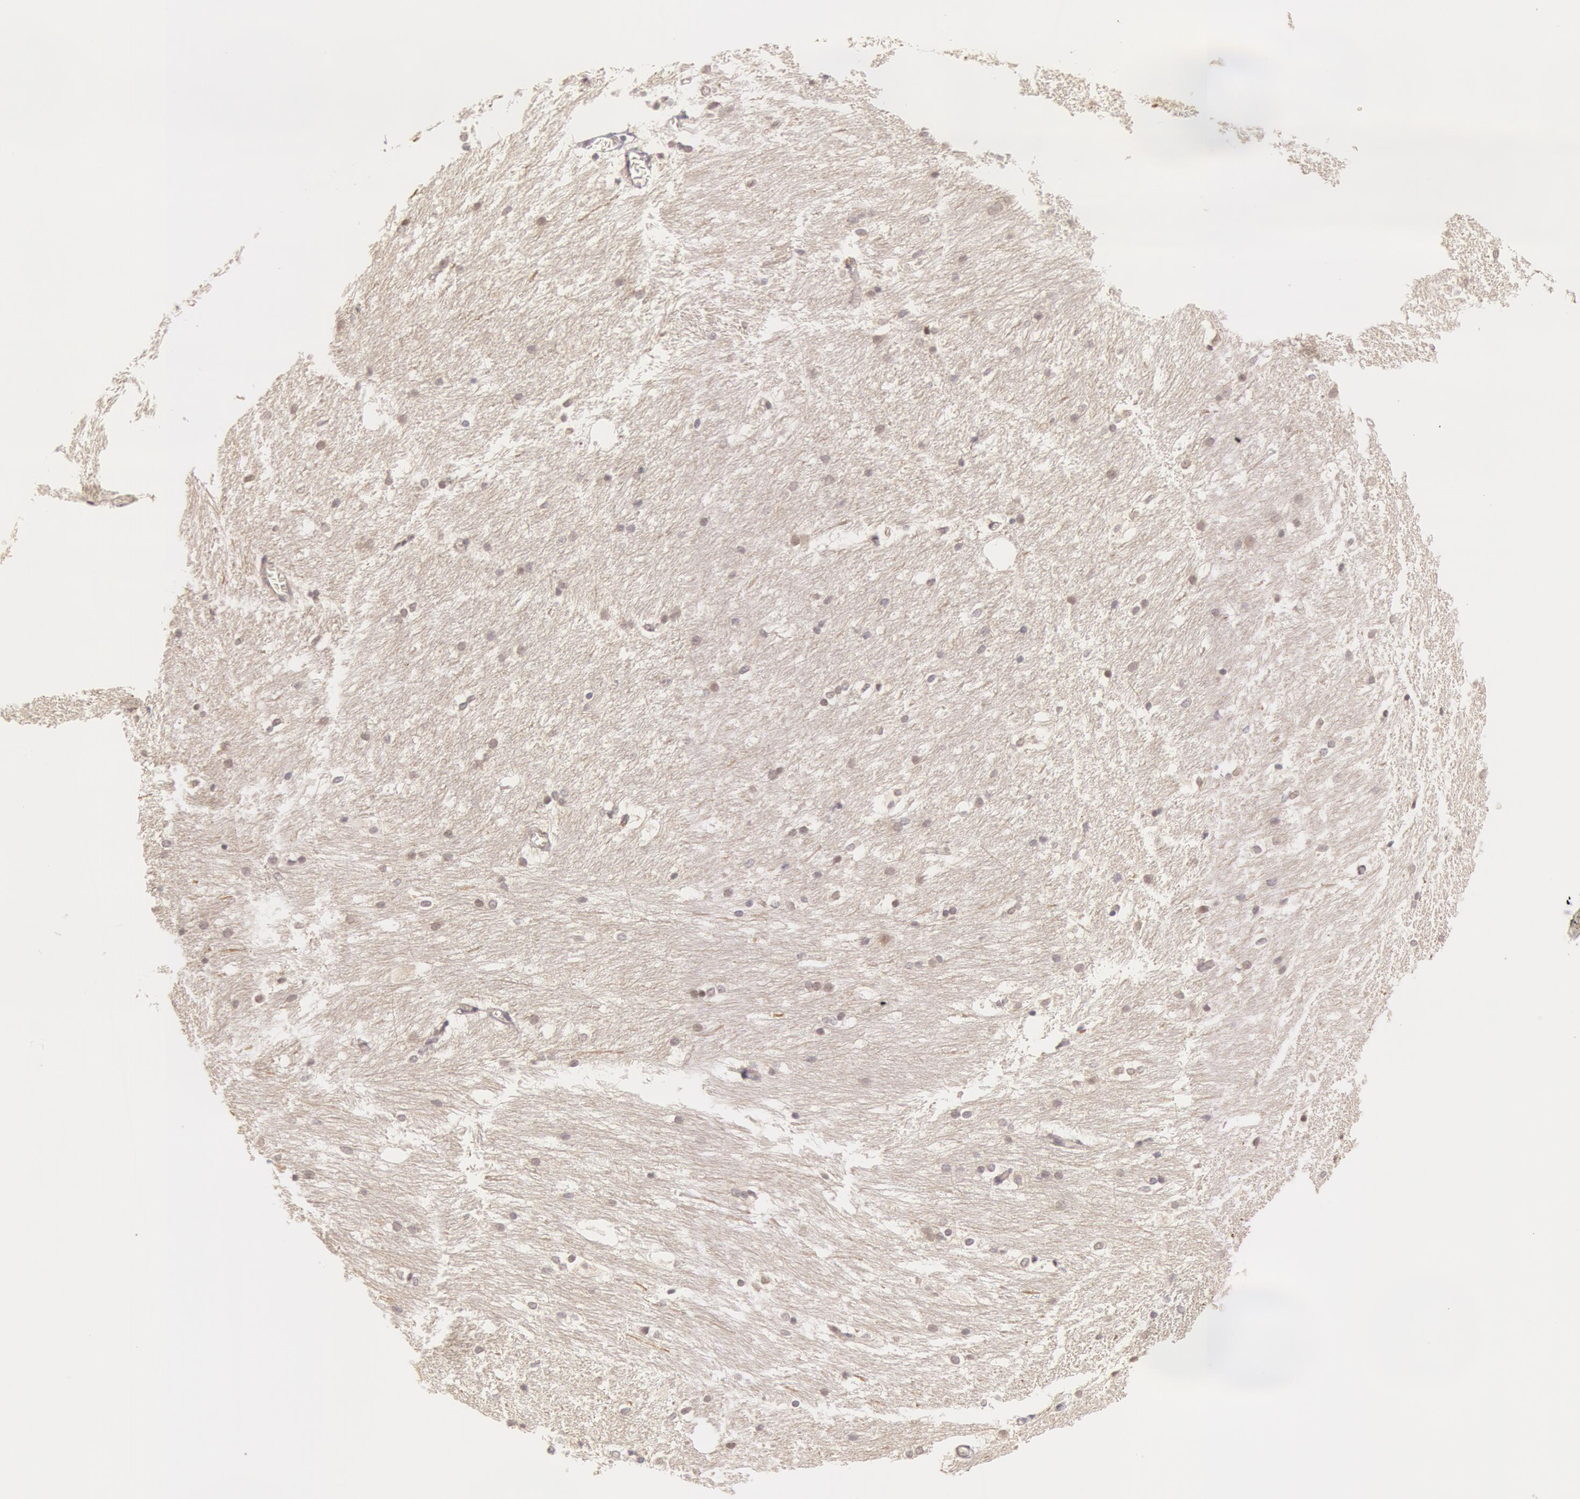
{"staining": {"intensity": "negative", "quantity": "none", "location": "none"}, "tissue": "caudate", "cell_type": "Glial cells", "image_type": "normal", "snomed": [{"axis": "morphology", "description": "Normal tissue, NOS"}, {"axis": "topography", "description": "Lateral ventricle wall"}], "caption": "A high-resolution micrograph shows immunohistochemistry (IHC) staining of normal caudate, which shows no significant positivity in glial cells.", "gene": "ZNF597", "patient": {"sex": "female", "age": 19}}